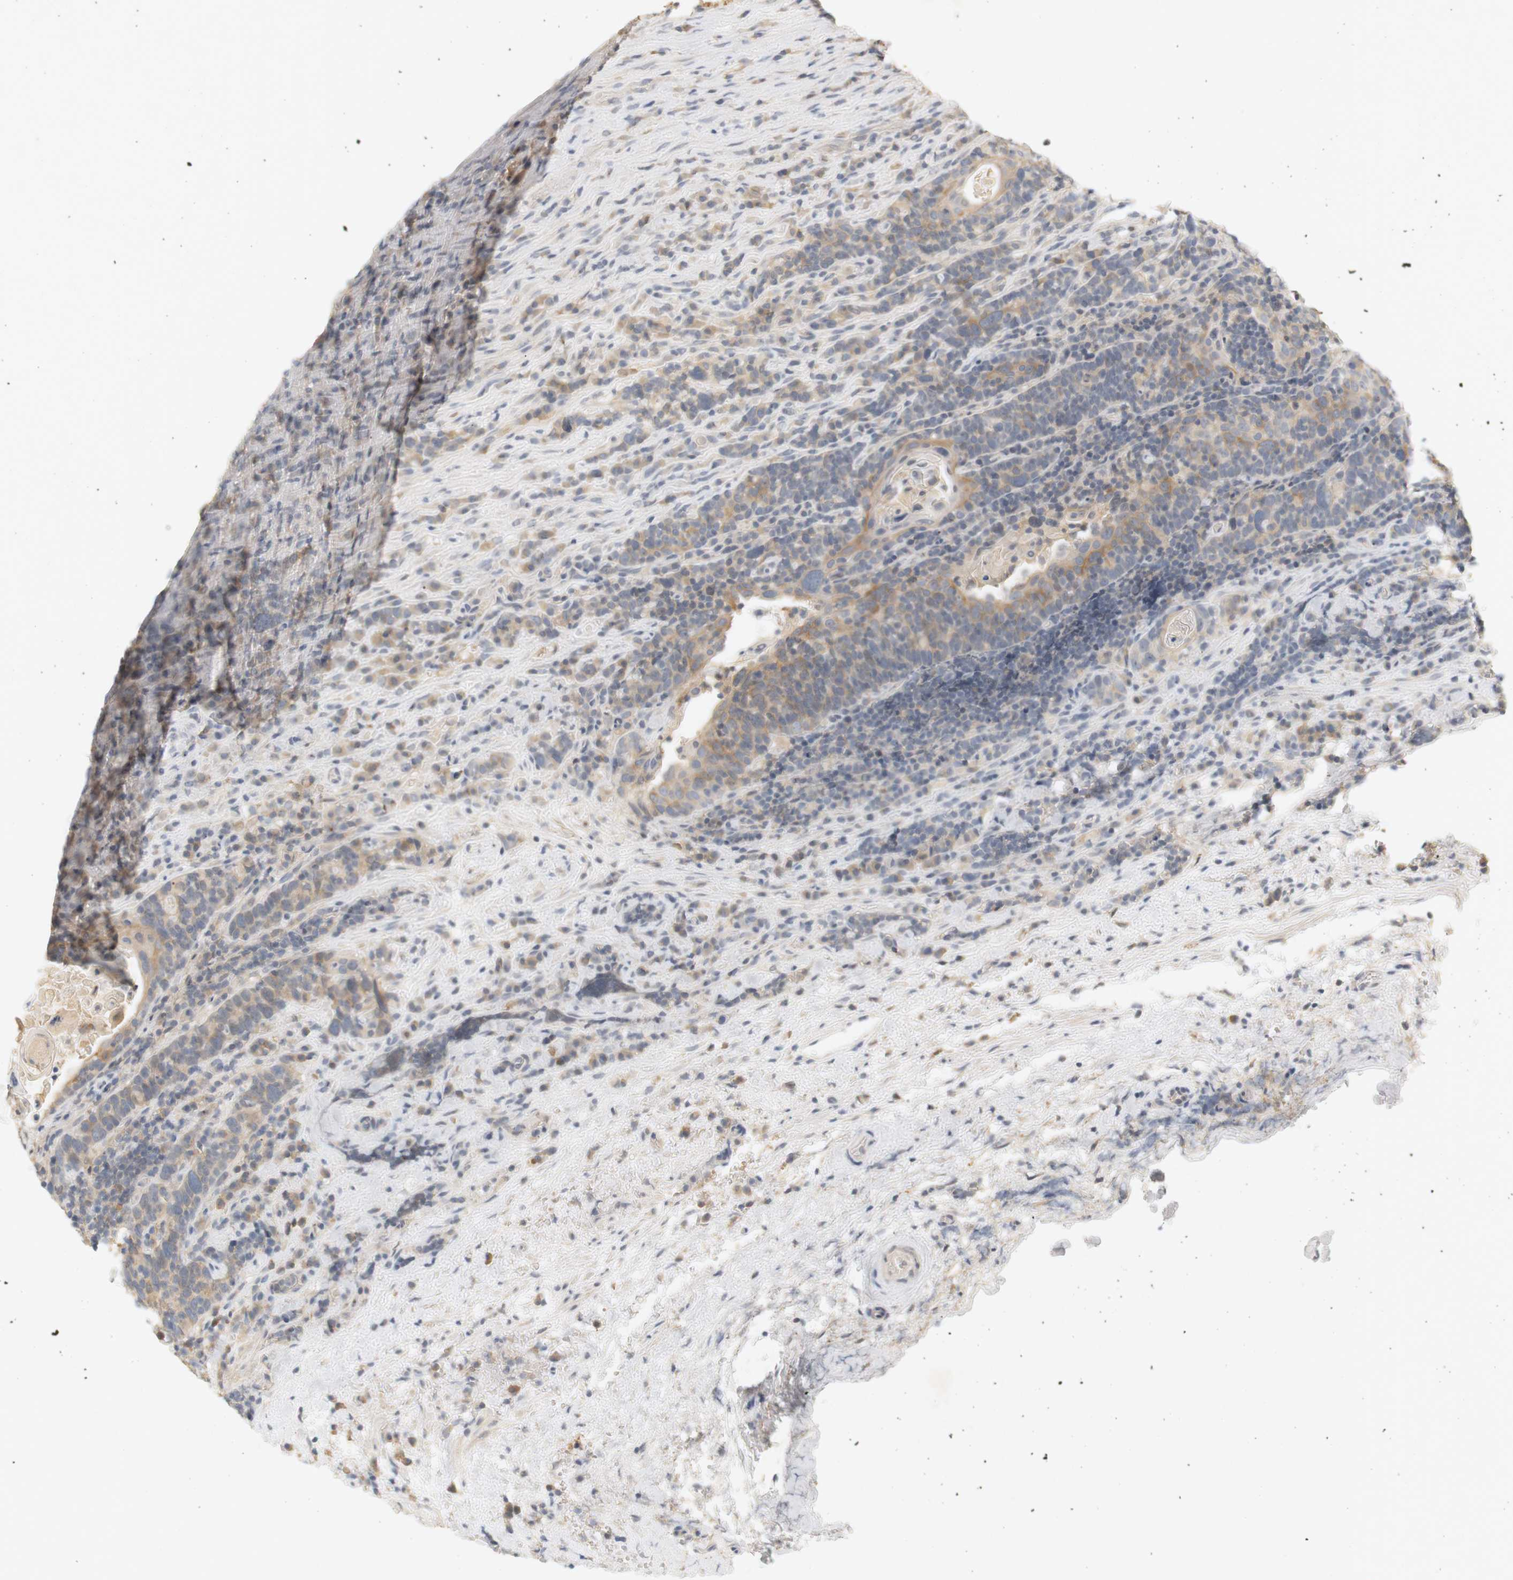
{"staining": {"intensity": "moderate", "quantity": ">75%", "location": "cytoplasmic/membranous"}, "tissue": "head and neck cancer", "cell_type": "Tumor cells", "image_type": "cancer", "snomed": [{"axis": "morphology", "description": "Squamous cell carcinoma, NOS"}, {"axis": "morphology", "description": "Squamous cell carcinoma, metastatic, NOS"}, {"axis": "topography", "description": "Lymph node"}, {"axis": "topography", "description": "Head-Neck"}], "caption": "Protein staining exhibits moderate cytoplasmic/membranous expression in approximately >75% of tumor cells in squamous cell carcinoma (head and neck).", "gene": "RTN3", "patient": {"sex": "male", "age": 62}}